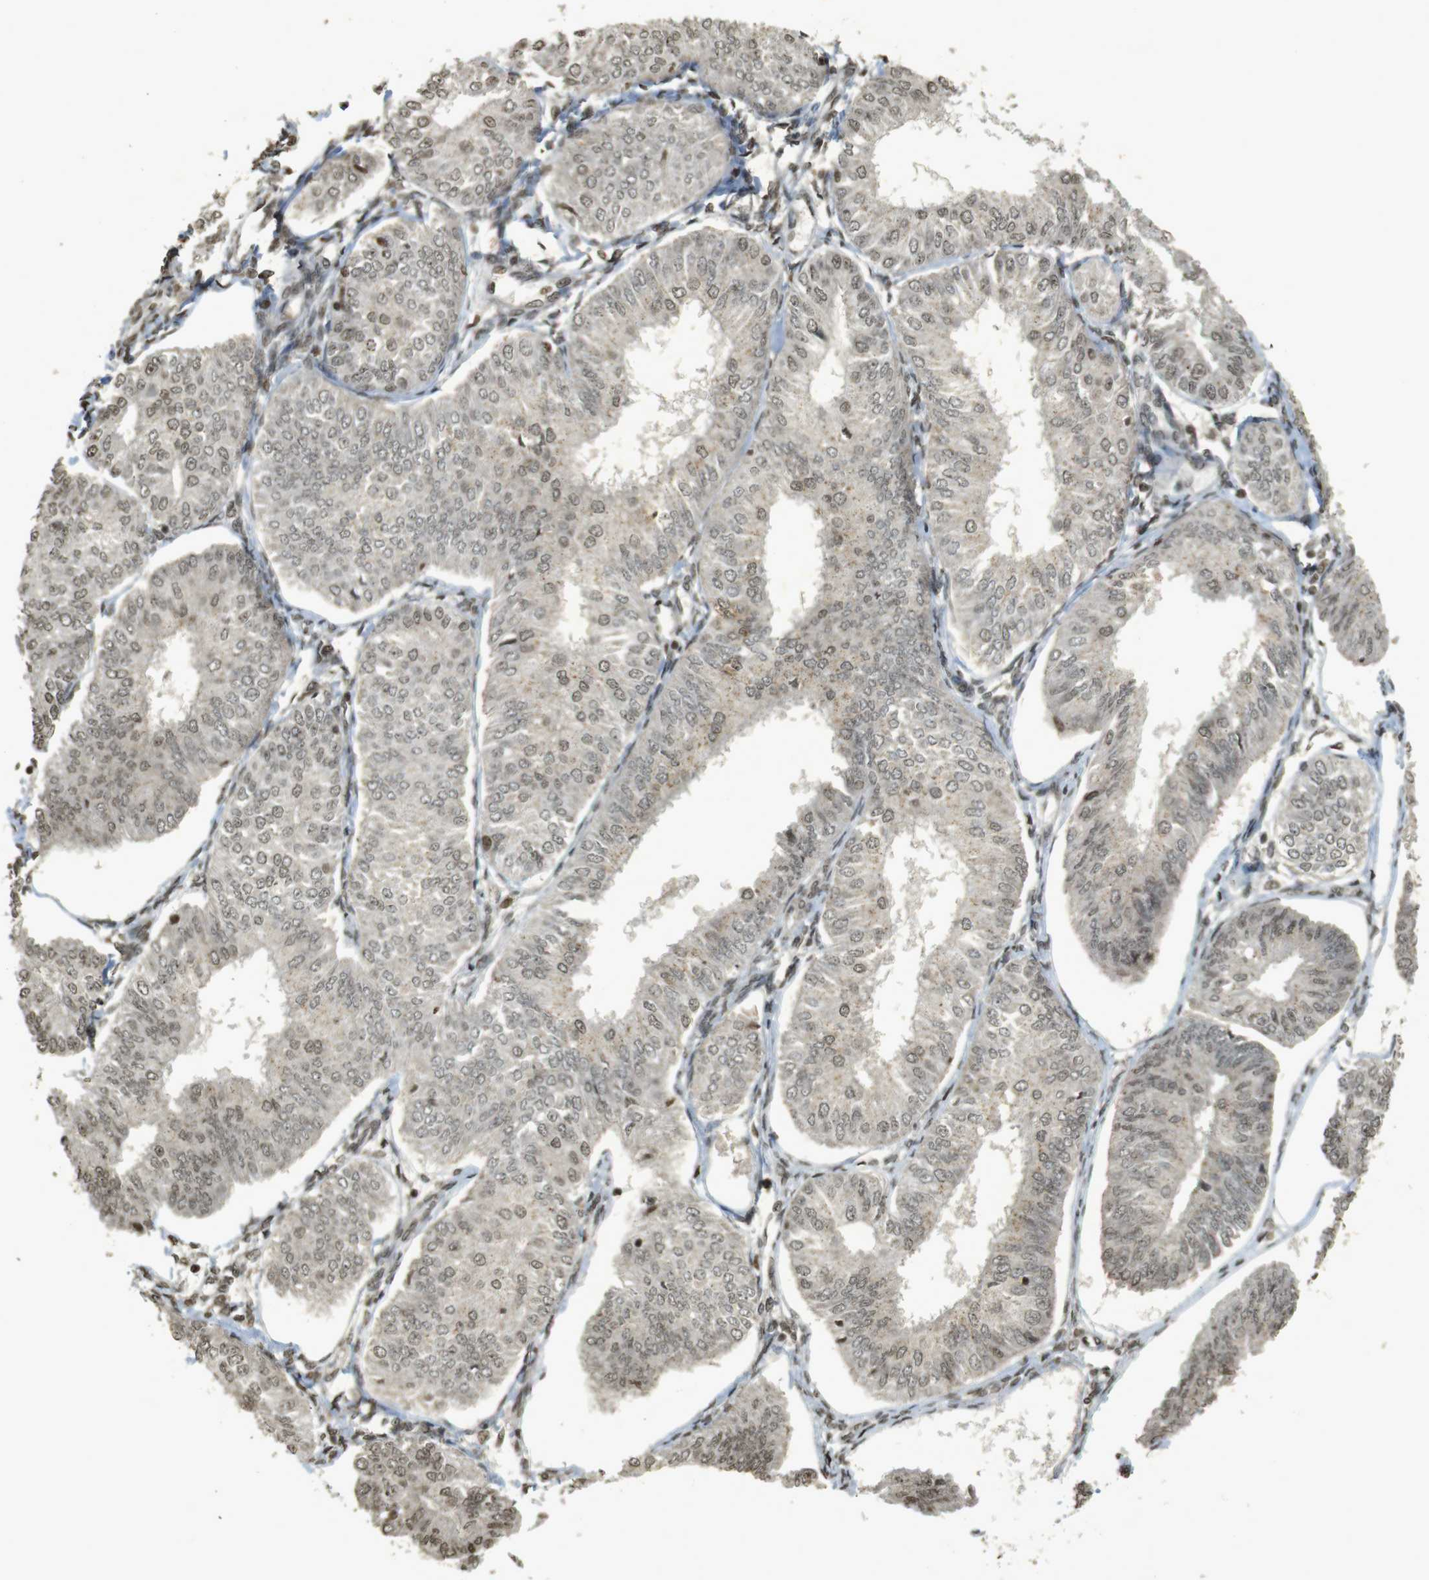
{"staining": {"intensity": "weak", "quantity": ">75%", "location": "nuclear"}, "tissue": "endometrial cancer", "cell_type": "Tumor cells", "image_type": "cancer", "snomed": [{"axis": "morphology", "description": "Adenocarcinoma, NOS"}, {"axis": "topography", "description": "Endometrium"}], "caption": "This micrograph demonstrates immunohistochemistry staining of human adenocarcinoma (endometrial), with low weak nuclear staining in approximately >75% of tumor cells.", "gene": "ORC4", "patient": {"sex": "female", "age": 58}}